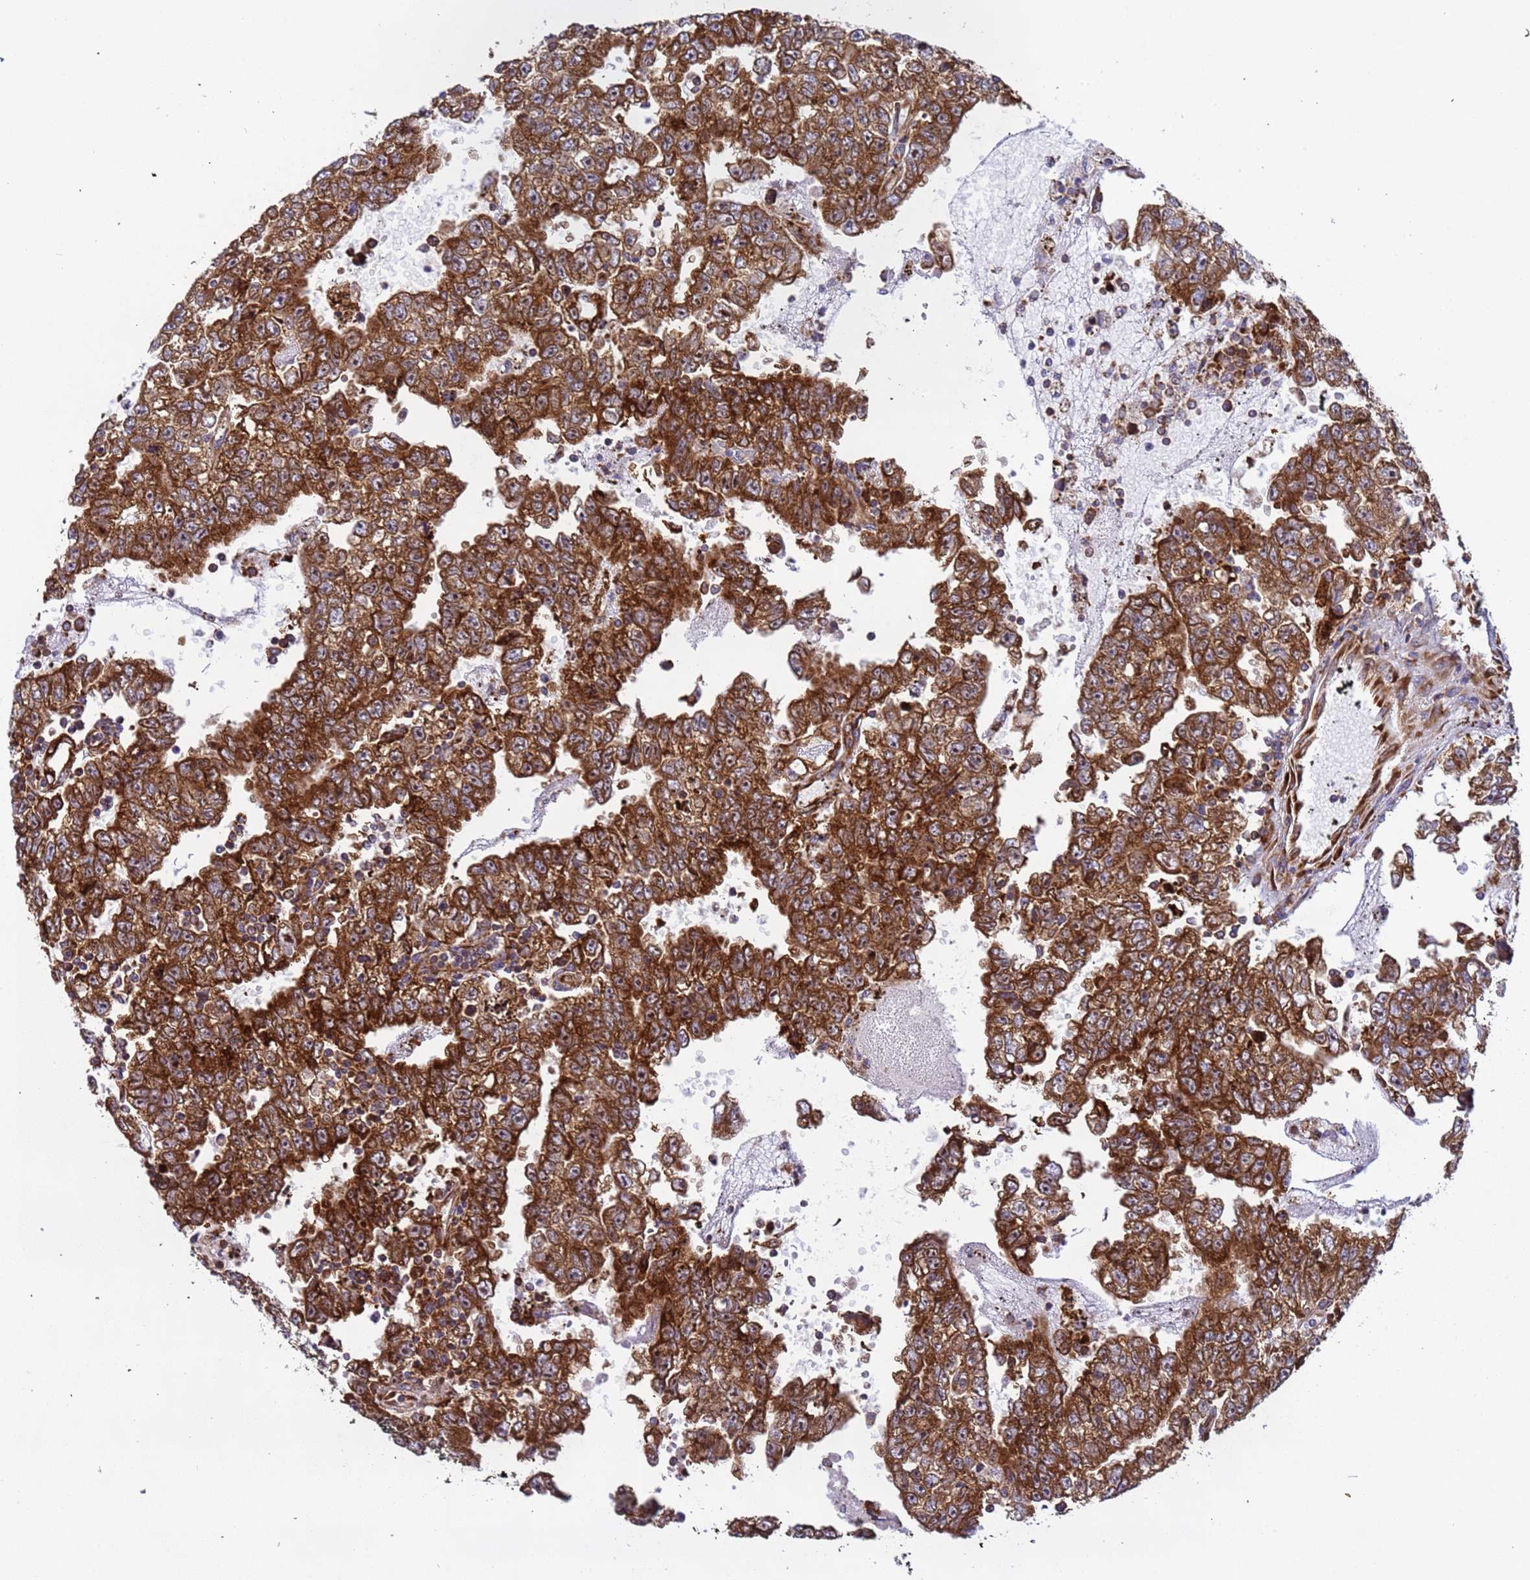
{"staining": {"intensity": "strong", "quantity": ">75%", "location": "cytoplasmic/membranous"}, "tissue": "testis cancer", "cell_type": "Tumor cells", "image_type": "cancer", "snomed": [{"axis": "morphology", "description": "Carcinoma, Embryonal, NOS"}, {"axis": "topography", "description": "Testis"}], "caption": "Brown immunohistochemical staining in embryonal carcinoma (testis) shows strong cytoplasmic/membranous staining in about >75% of tumor cells.", "gene": "RPL36", "patient": {"sex": "male", "age": 25}}